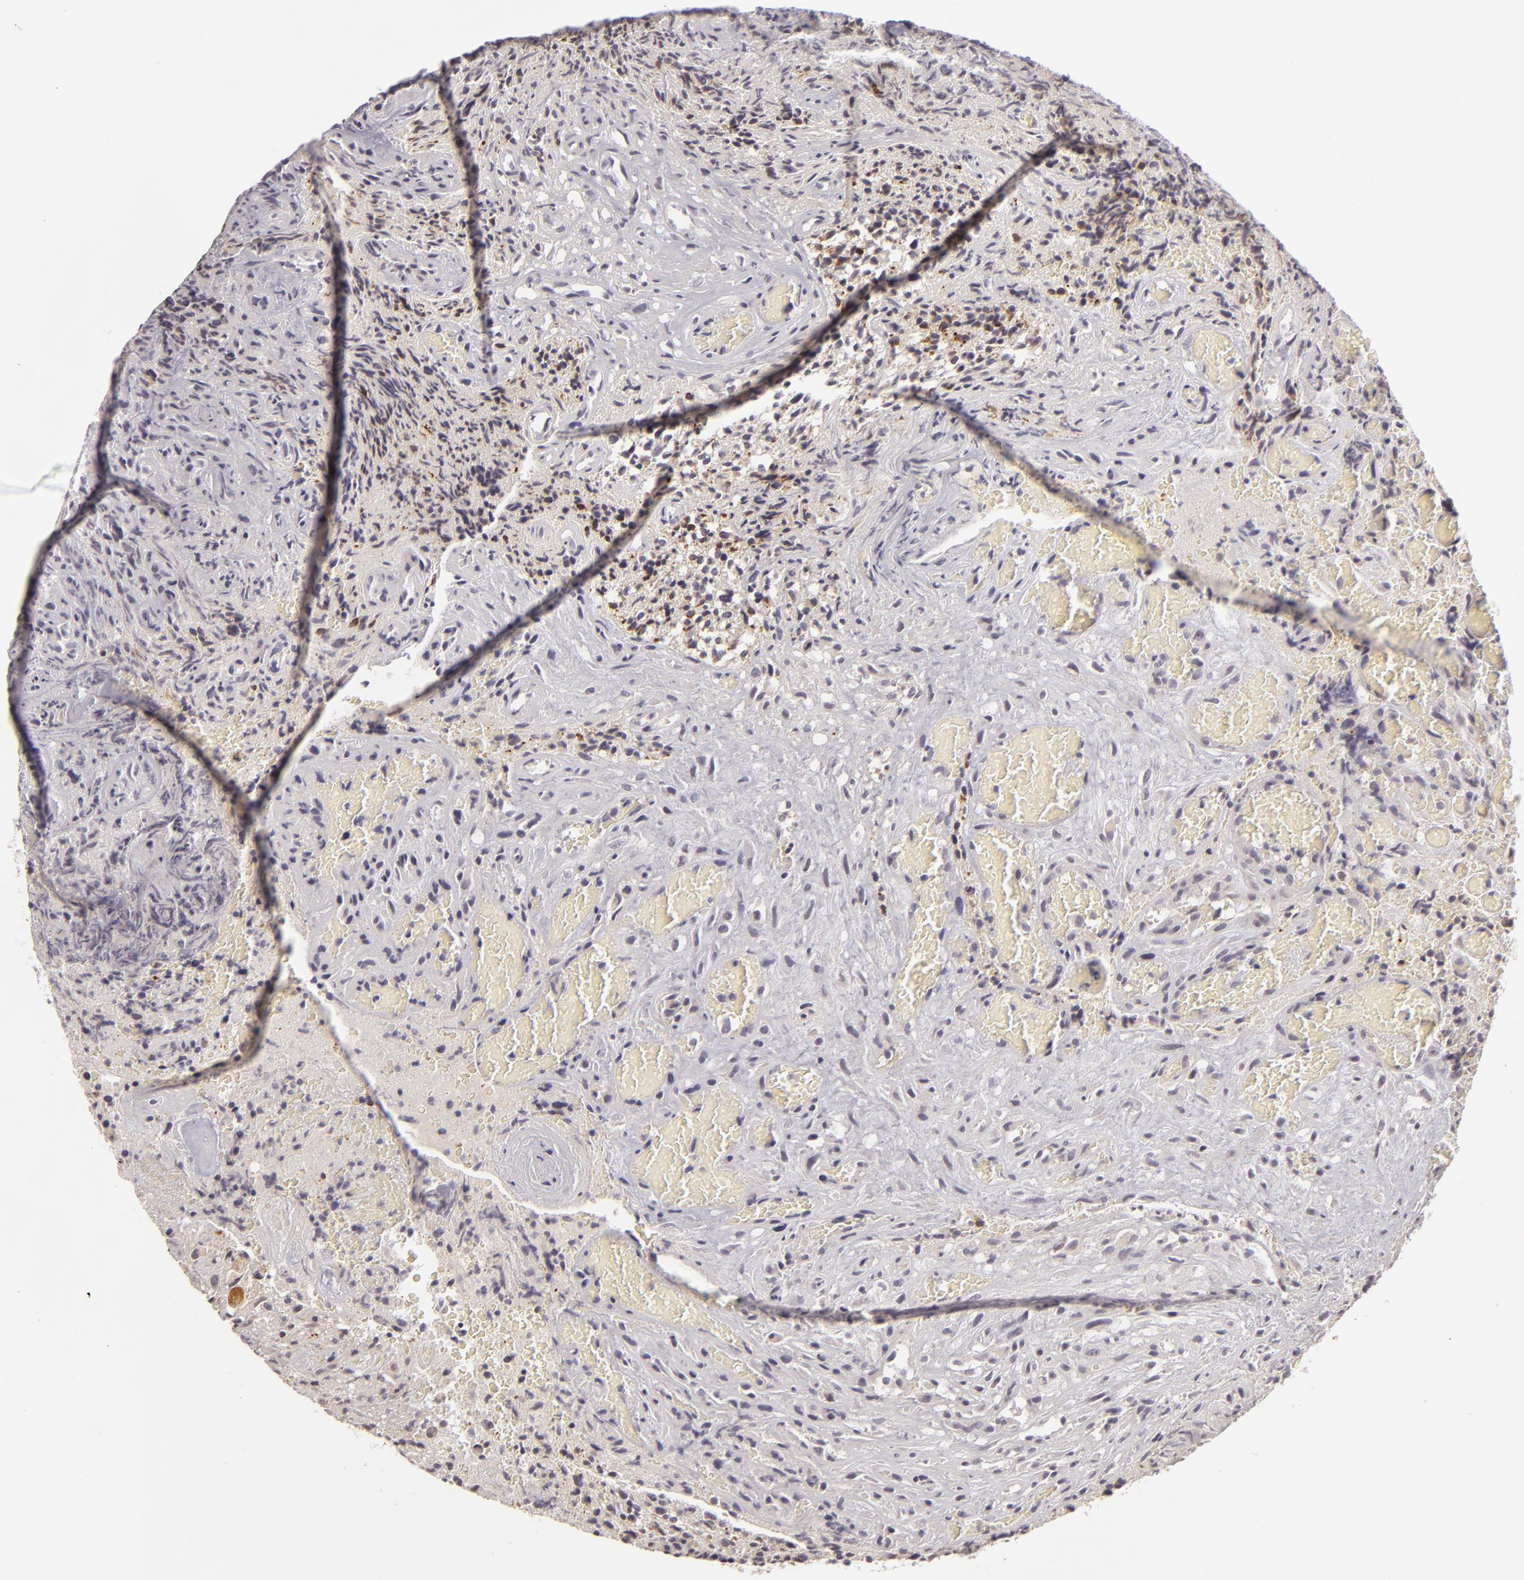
{"staining": {"intensity": "weak", "quantity": "25%-75%", "location": "cytoplasmic/membranous"}, "tissue": "glioma", "cell_type": "Tumor cells", "image_type": "cancer", "snomed": [{"axis": "morphology", "description": "Glioma, malignant, High grade"}, {"axis": "topography", "description": "Brain"}], "caption": "Approximately 25%-75% of tumor cells in human glioma reveal weak cytoplasmic/membranous protein positivity as visualized by brown immunohistochemical staining.", "gene": "DLG3", "patient": {"sex": "male", "age": 36}}